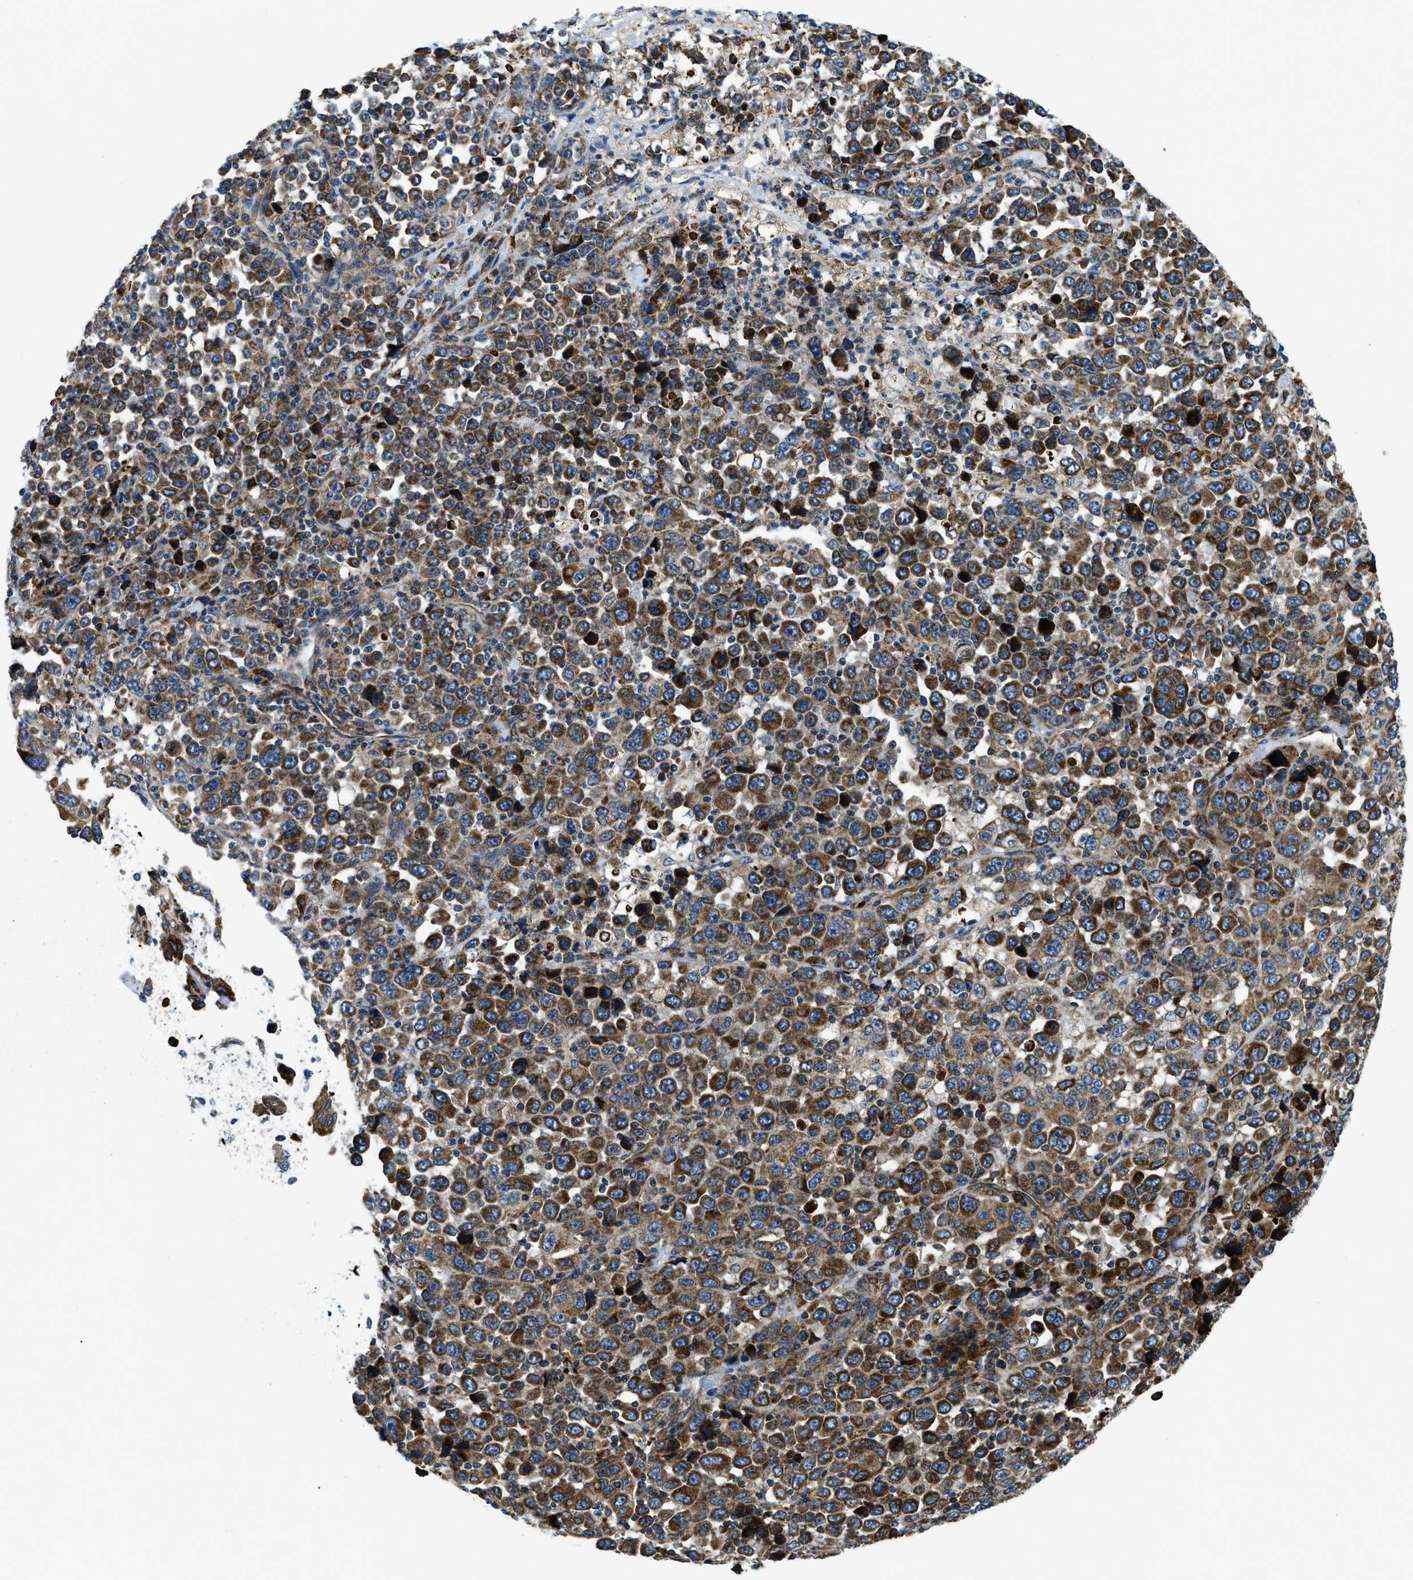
{"staining": {"intensity": "strong", "quantity": ">75%", "location": "cytoplasmic/membranous"}, "tissue": "stomach cancer", "cell_type": "Tumor cells", "image_type": "cancer", "snomed": [{"axis": "morphology", "description": "Normal tissue, NOS"}, {"axis": "morphology", "description": "Adenocarcinoma, NOS"}, {"axis": "topography", "description": "Stomach, upper"}, {"axis": "topography", "description": "Stomach"}], "caption": "A brown stain shows strong cytoplasmic/membranous positivity of a protein in stomach adenocarcinoma tumor cells.", "gene": "CSPG4", "patient": {"sex": "male", "age": 59}}